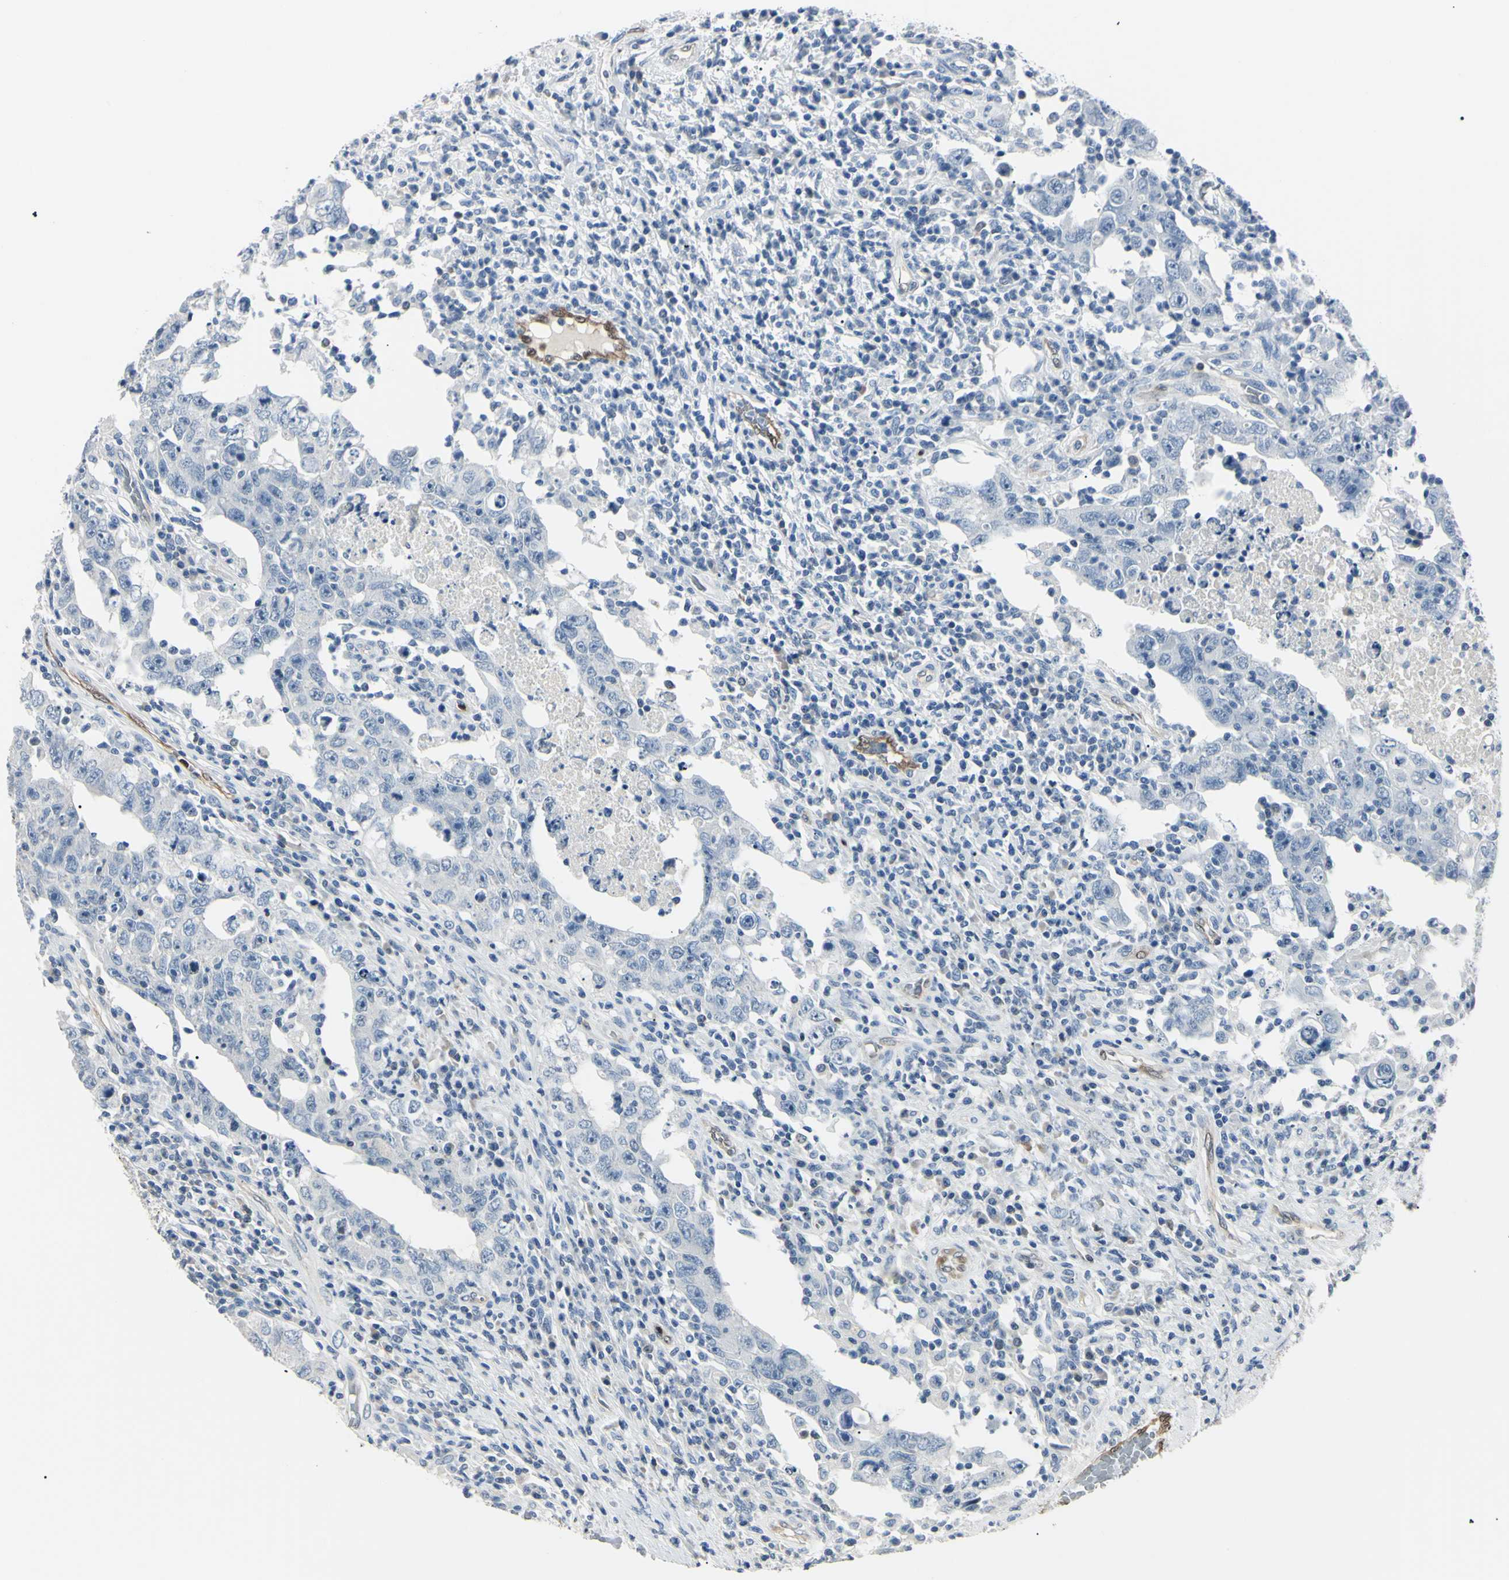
{"staining": {"intensity": "negative", "quantity": "none", "location": "none"}, "tissue": "testis cancer", "cell_type": "Tumor cells", "image_type": "cancer", "snomed": [{"axis": "morphology", "description": "Carcinoma, Embryonal, NOS"}, {"axis": "topography", "description": "Testis"}], "caption": "An immunohistochemistry (IHC) photomicrograph of testis embryonal carcinoma is shown. There is no staining in tumor cells of testis embryonal carcinoma.", "gene": "AKR1C3", "patient": {"sex": "male", "age": 26}}